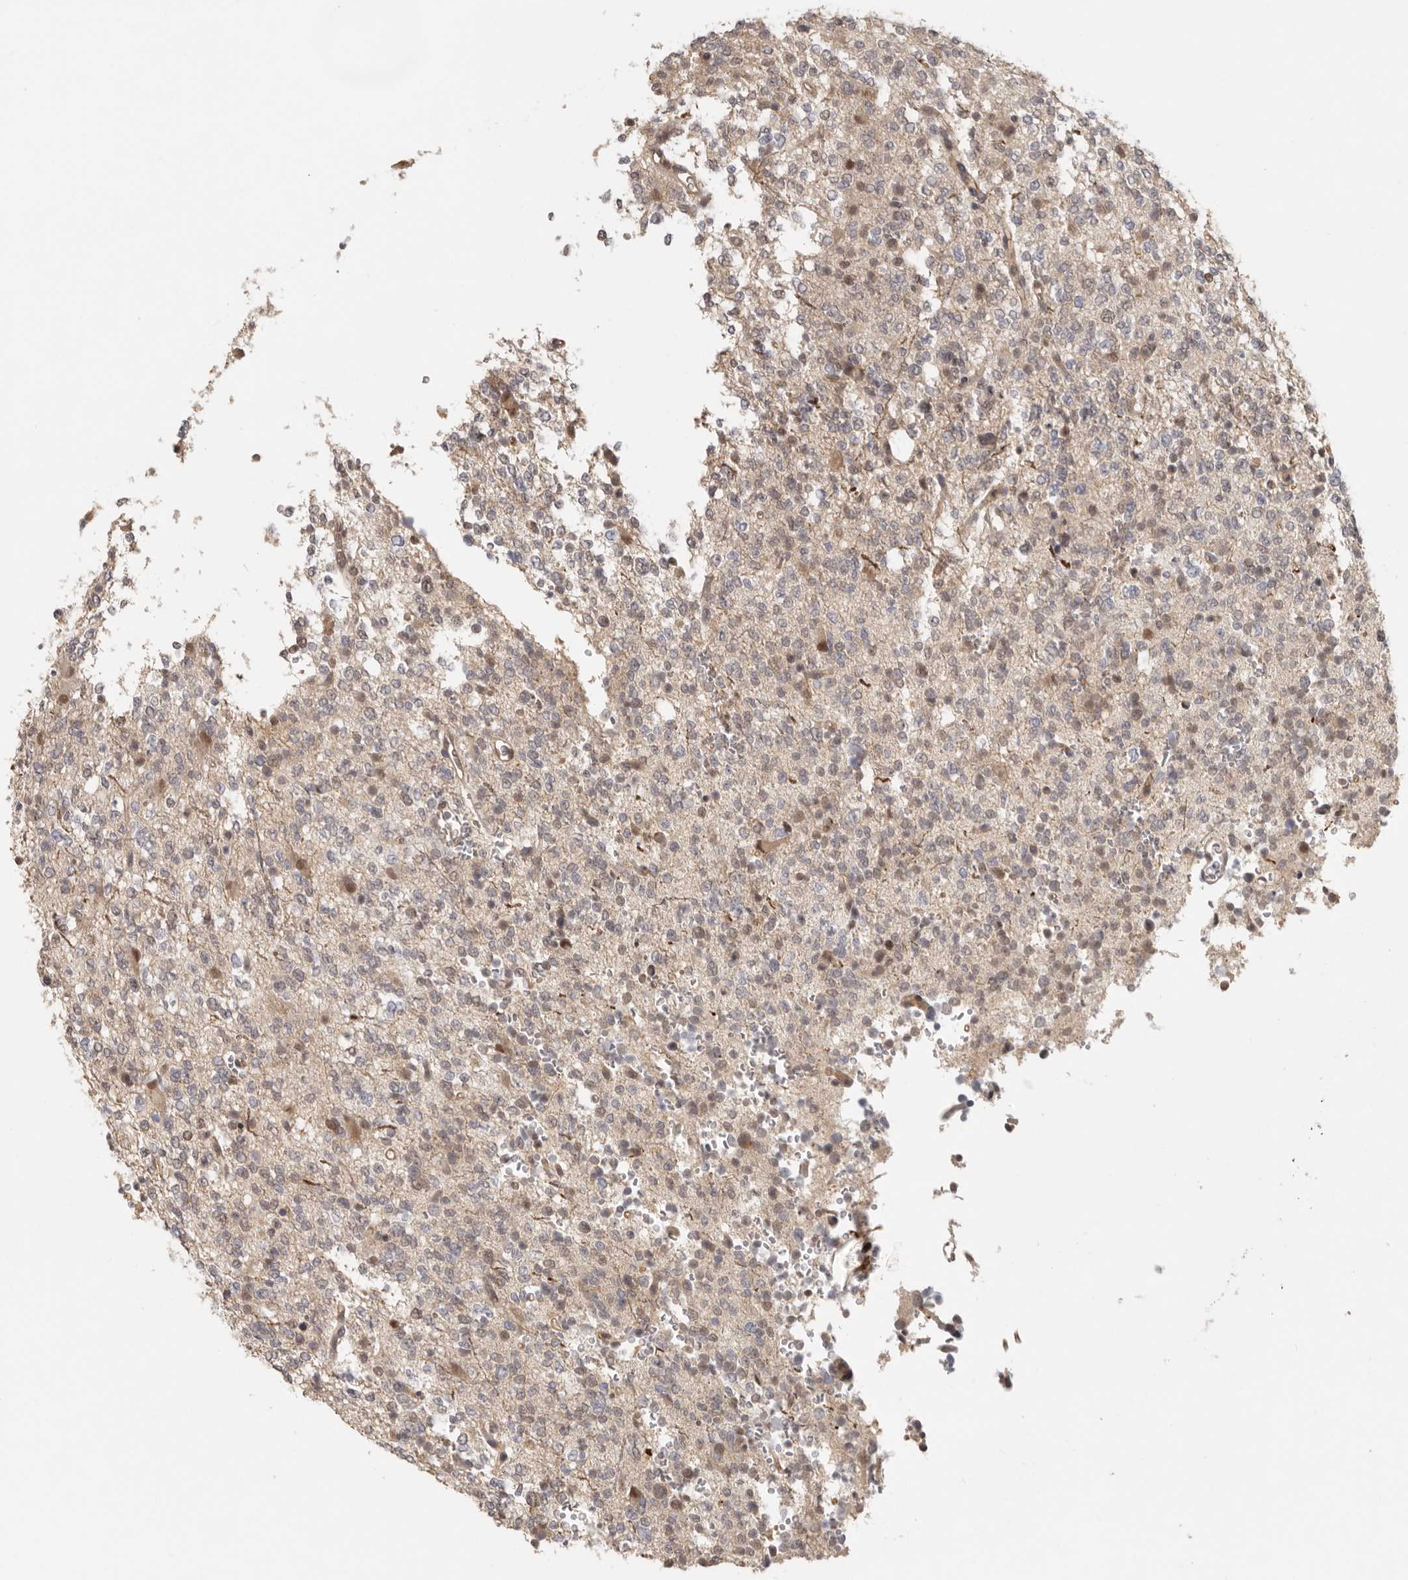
{"staining": {"intensity": "negative", "quantity": "none", "location": "none"}, "tissue": "glioma", "cell_type": "Tumor cells", "image_type": "cancer", "snomed": [{"axis": "morphology", "description": "Glioma, malignant, High grade"}, {"axis": "topography", "description": "Brain"}], "caption": "An IHC image of glioma is shown. There is no staining in tumor cells of glioma.", "gene": "PSMA5", "patient": {"sex": "female", "age": 62}}